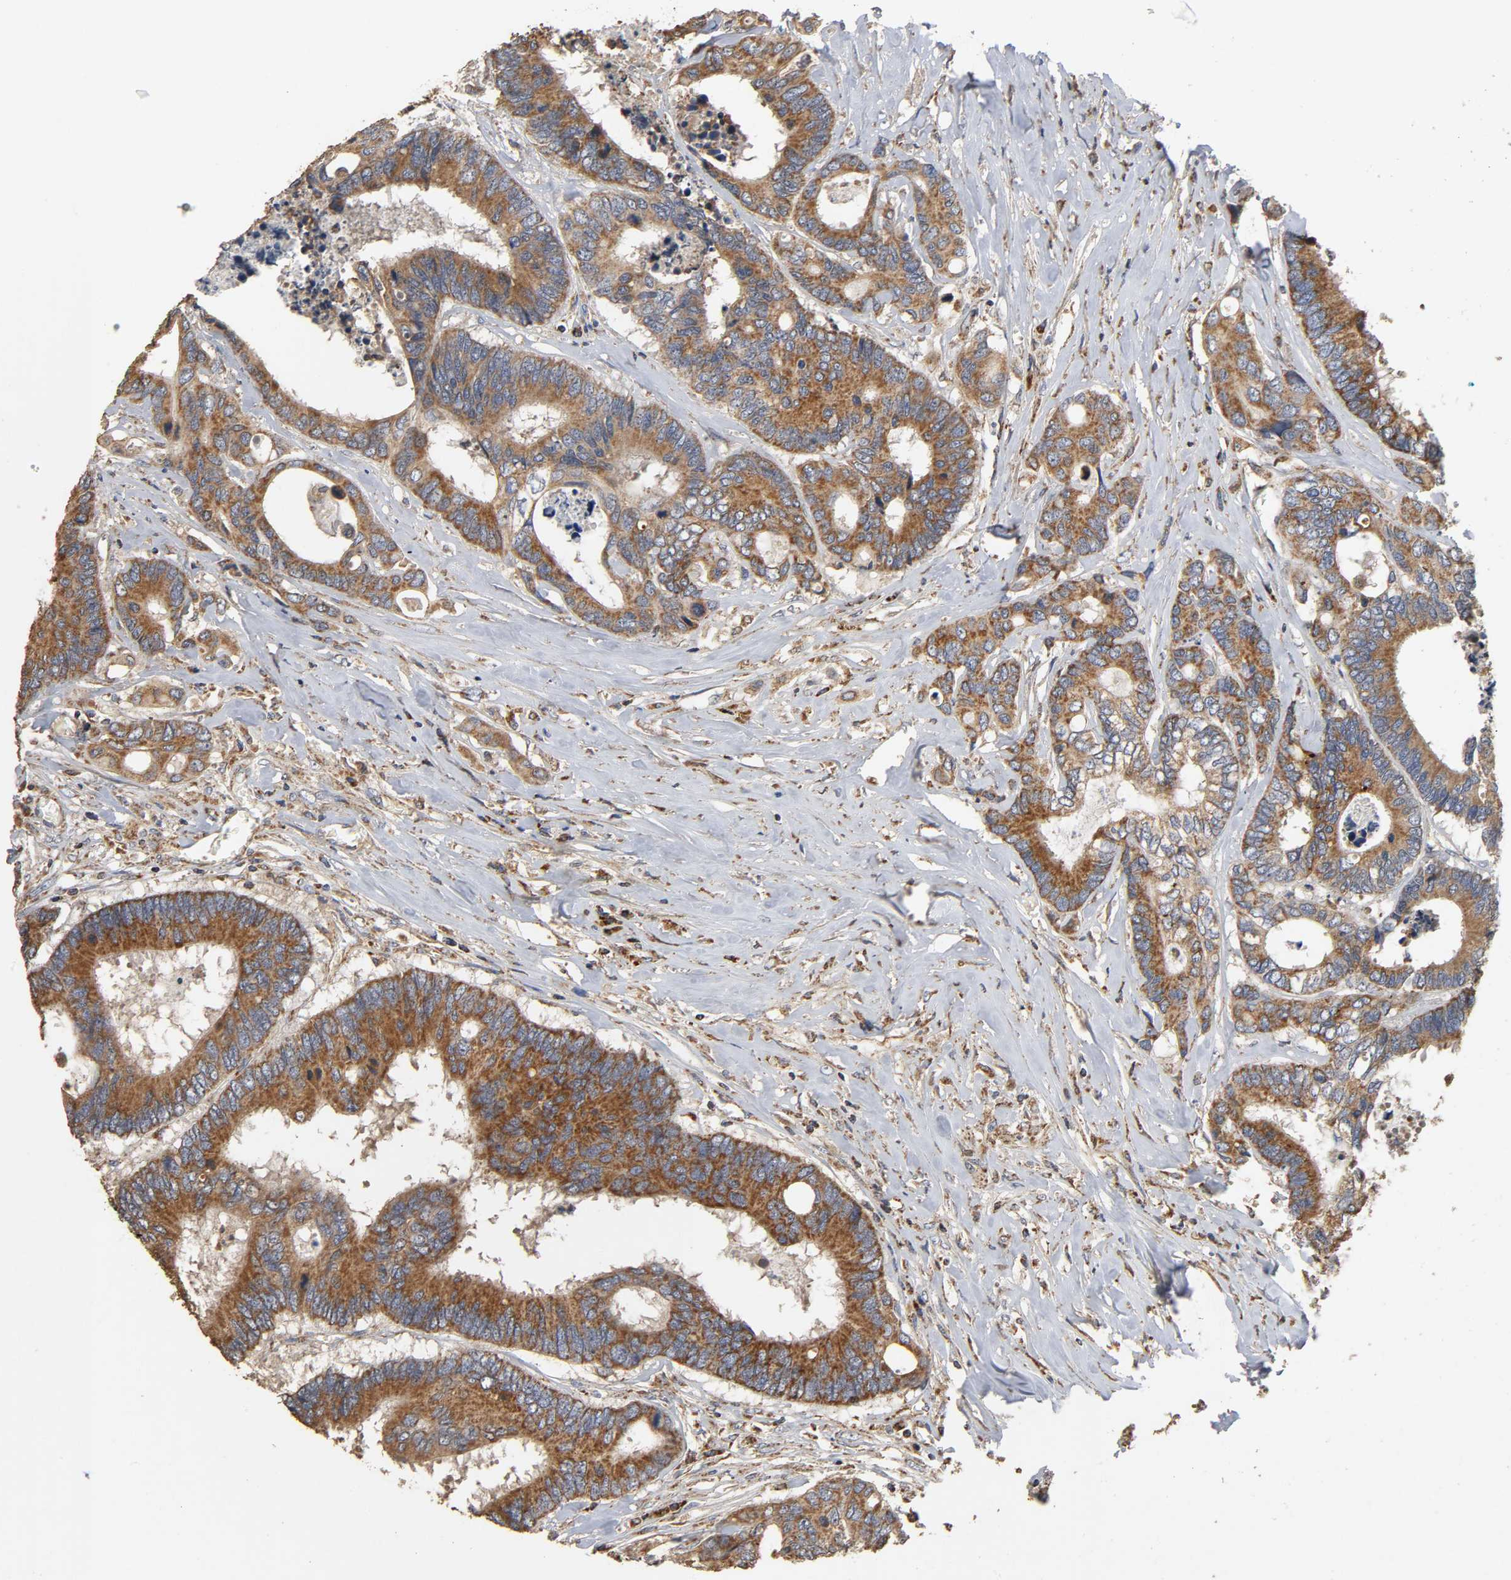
{"staining": {"intensity": "strong", "quantity": ">75%", "location": "cytoplasmic/membranous"}, "tissue": "colorectal cancer", "cell_type": "Tumor cells", "image_type": "cancer", "snomed": [{"axis": "morphology", "description": "Adenocarcinoma, NOS"}, {"axis": "topography", "description": "Rectum"}], "caption": "IHC image of neoplastic tissue: human colorectal cancer stained using immunohistochemistry demonstrates high levels of strong protein expression localized specifically in the cytoplasmic/membranous of tumor cells, appearing as a cytoplasmic/membranous brown color.", "gene": "NDUFS3", "patient": {"sex": "male", "age": 55}}